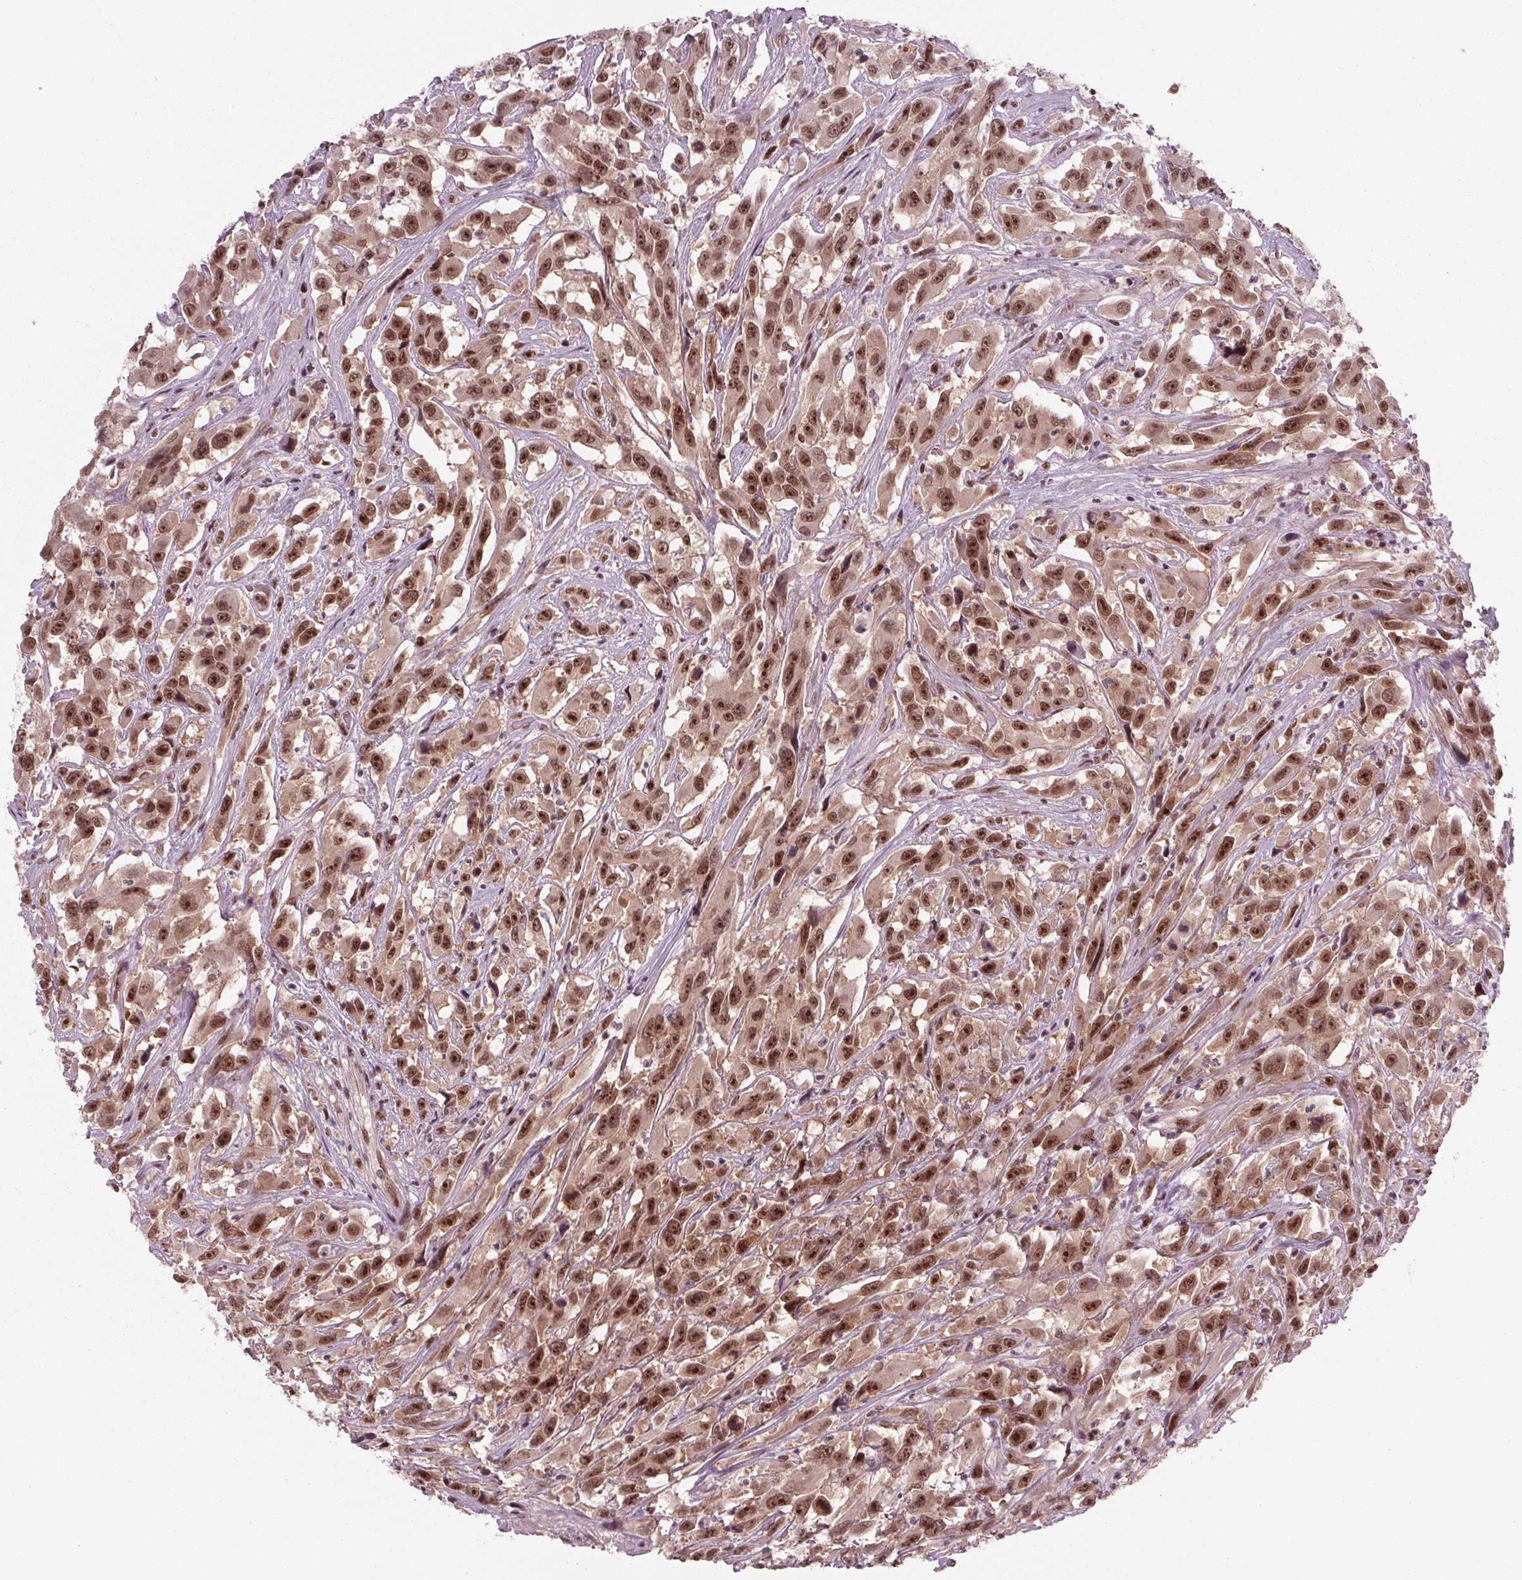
{"staining": {"intensity": "strong", "quantity": ">75%", "location": "nuclear"}, "tissue": "urothelial cancer", "cell_type": "Tumor cells", "image_type": "cancer", "snomed": [{"axis": "morphology", "description": "Urothelial carcinoma, High grade"}, {"axis": "topography", "description": "Urinary bladder"}], "caption": "This photomicrograph shows immunohistochemistry (IHC) staining of high-grade urothelial carcinoma, with high strong nuclear expression in approximately >75% of tumor cells.", "gene": "DDX41", "patient": {"sex": "male", "age": 53}}